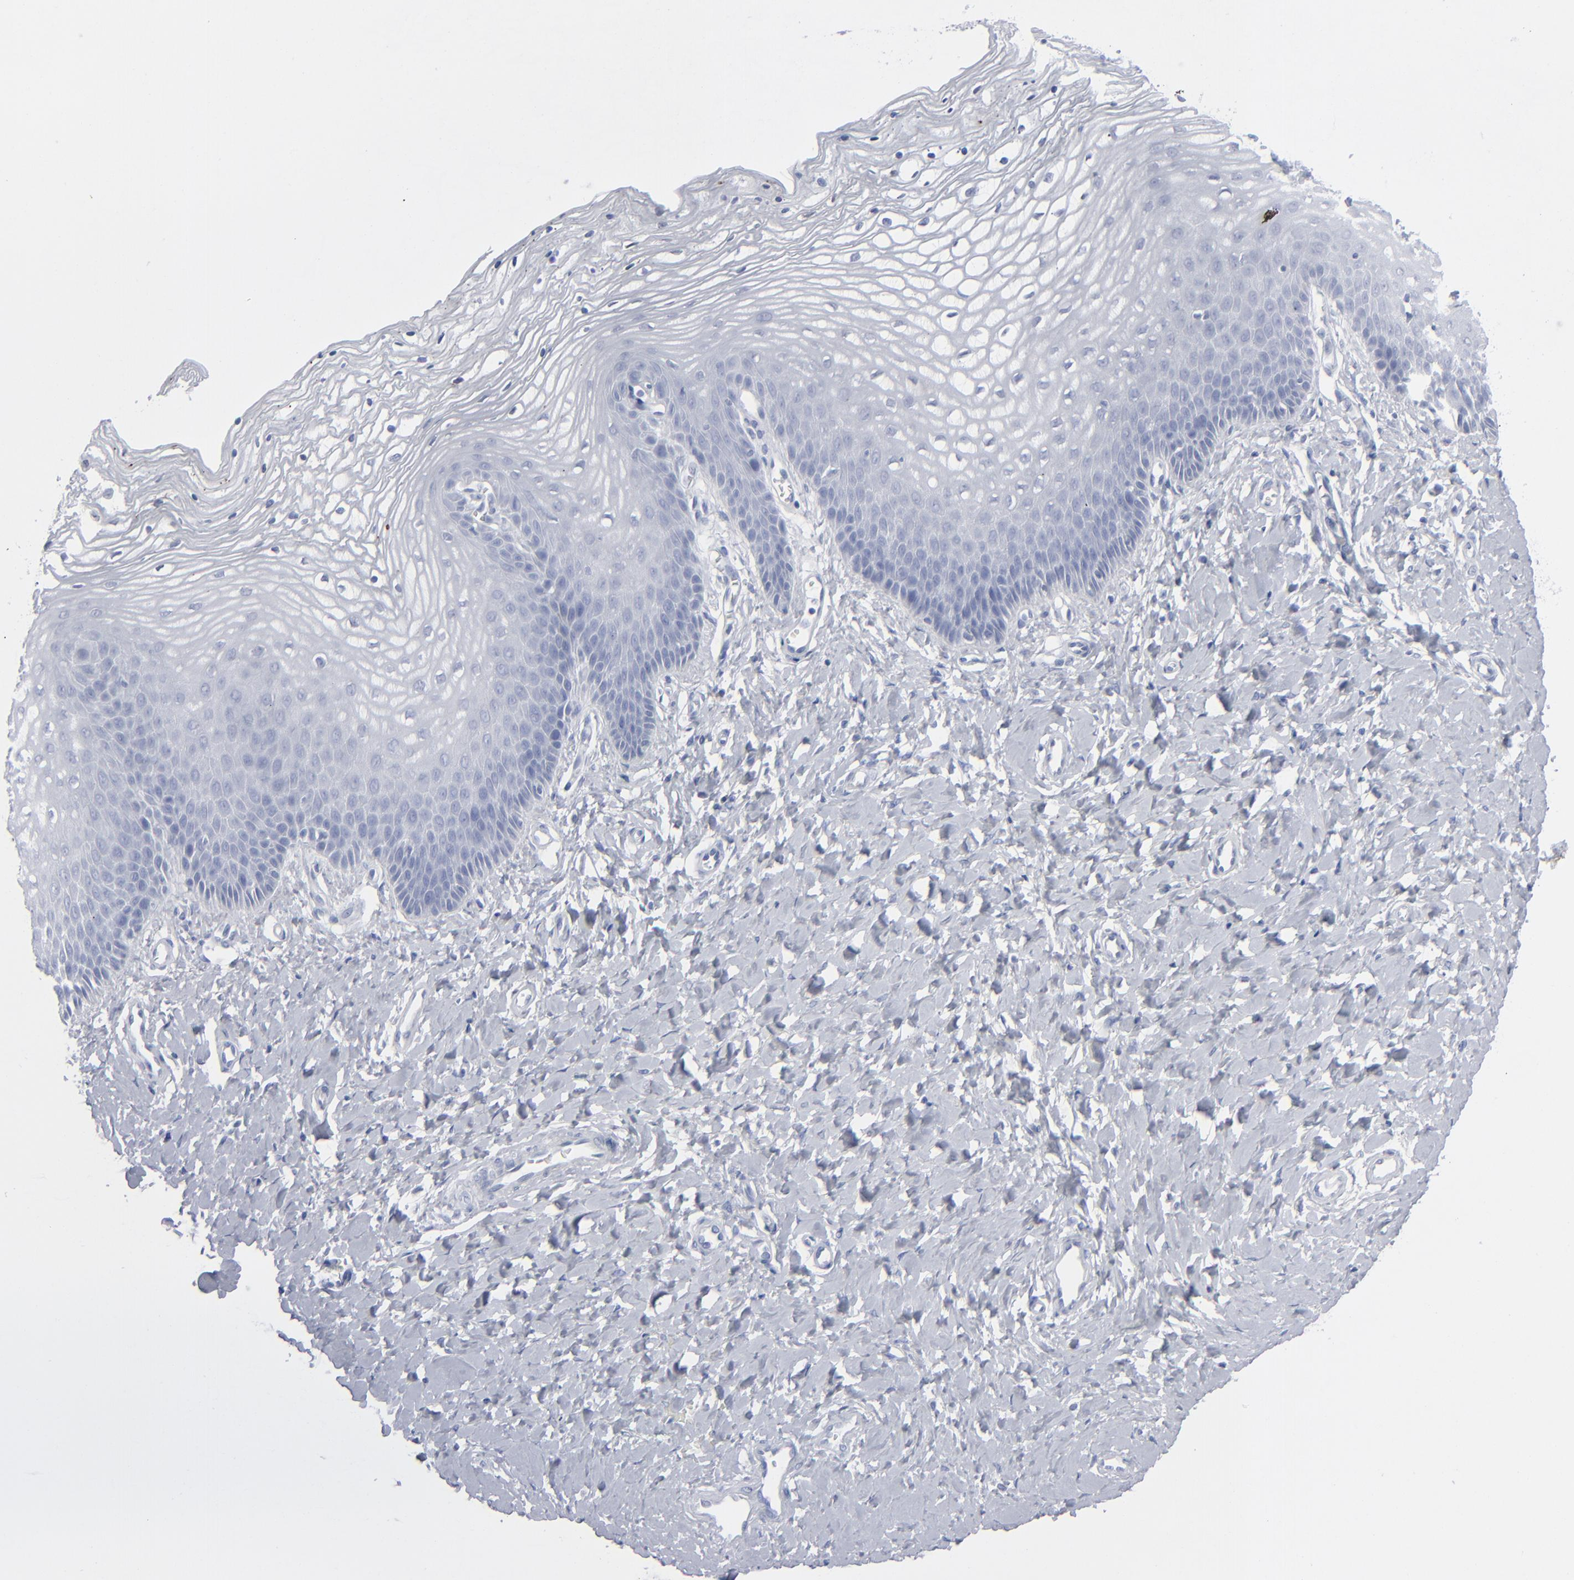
{"staining": {"intensity": "negative", "quantity": "none", "location": "none"}, "tissue": "vagina", "cell_type": "Squamous epithelial cells", "image_type": "normal", "snomed": [{"axis": "morphology", "description": "Normal tissue, NOS"}, {"axis": "topography", "description": "Vagina"}], "caption": "IHC image of normal vagina stained for a protein (brown), which demonstrates no positivity in squamous epithelial cells. Brightfield microscopy of IHC stained with DAB (3,3'-diaminobenzidine) (brown) and hematoxylin (blue), captured at high magnification.", "gene": "MSLN", "patient": {"sex": "female", "age": 68}}